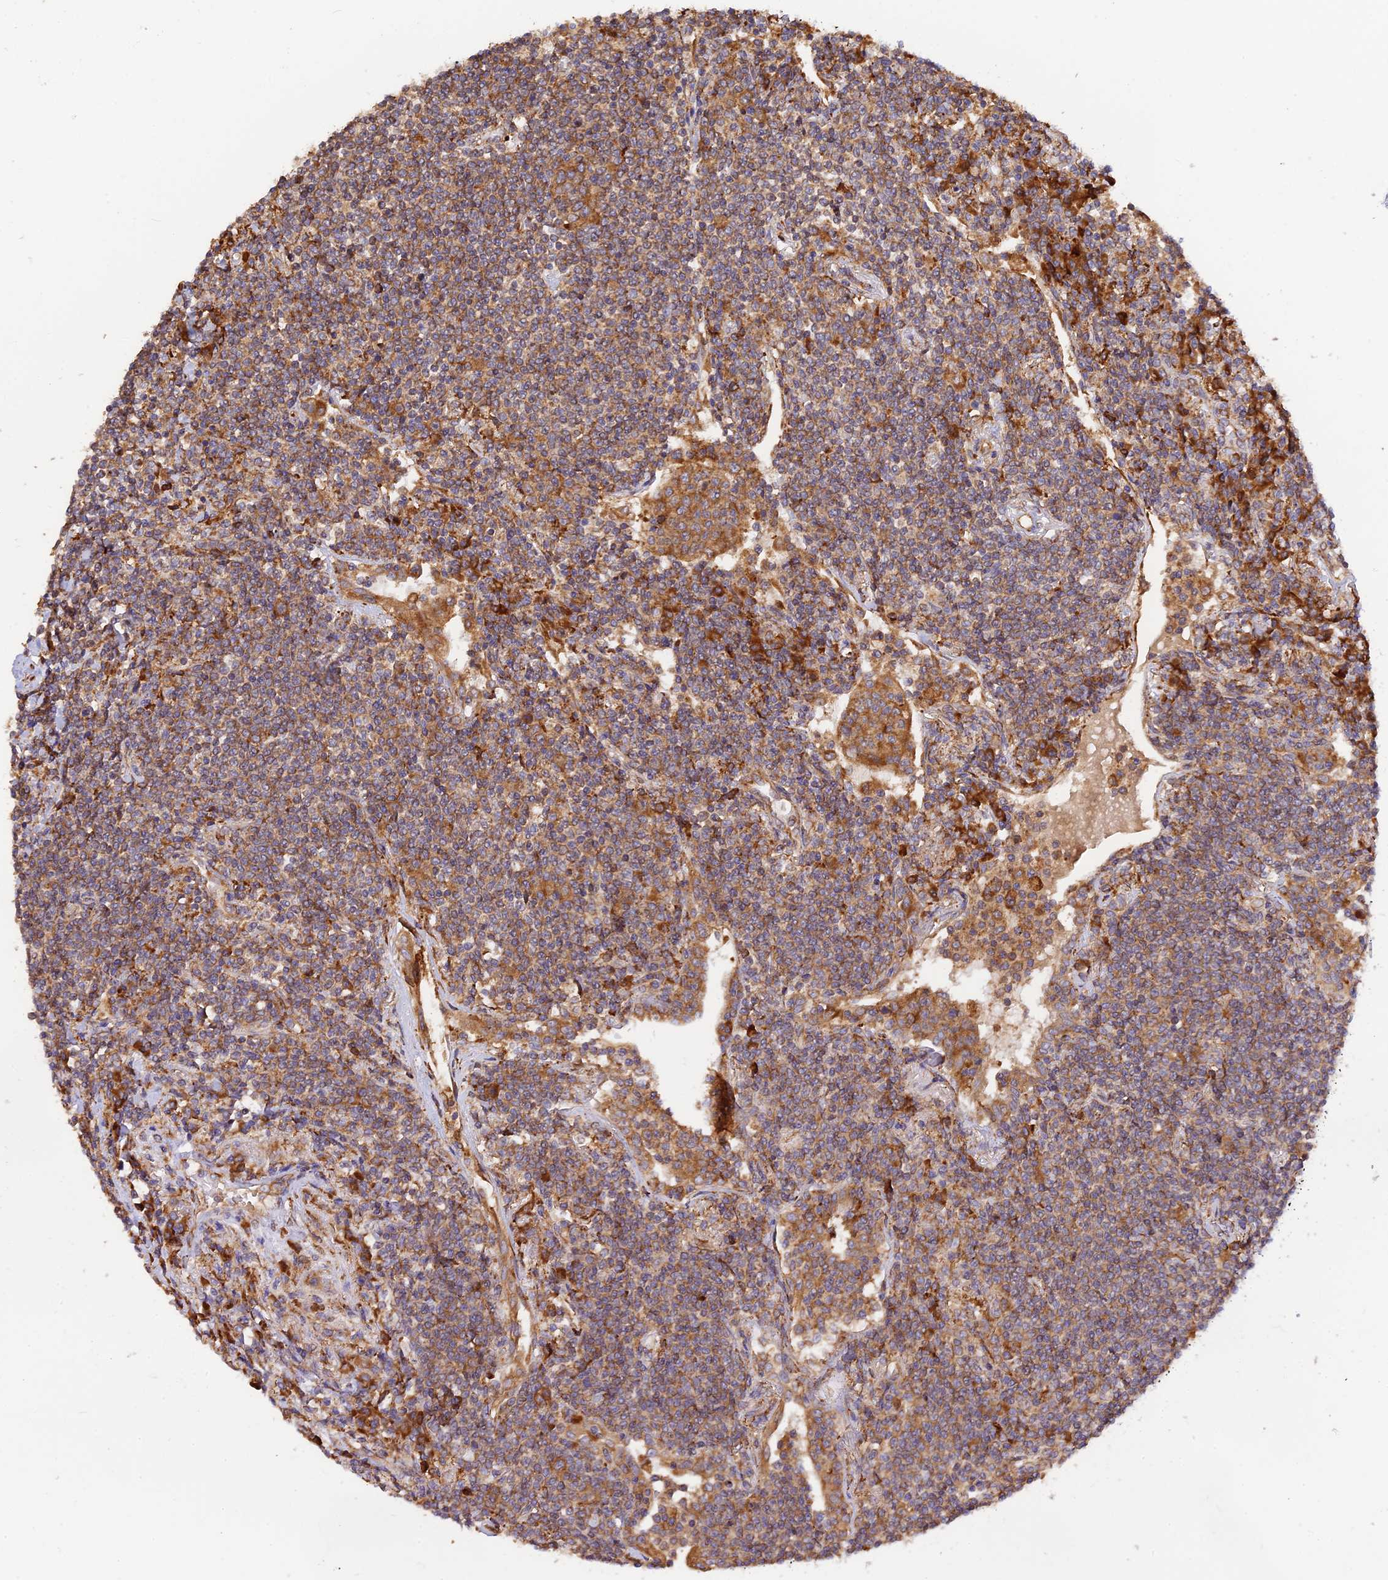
{"staining": {"intensity": "moderate", "quantity": "25%-75%", "location": "cytoplasmic/membranous"}, "tissue": "lymphoma", "cell_type": "Tumor cells", "image_type": "cancer", "snomed": [{"axis": "morphology", "description": "Malignant lymphoma, non-Hodgkin's type, Low grade"}, {"axis": "topography", "description": "Lung"}], "caption": "This photomicrograph displays IHC staining of malignant lymphoma, non-Hodgkin's type (low-grade), with medium moderate cytoplasmic/membranous positivity in approximately 25%-75% of tumor cells.", "gene": "RPL5", "patient": {"sex": "female", "age": 71}}